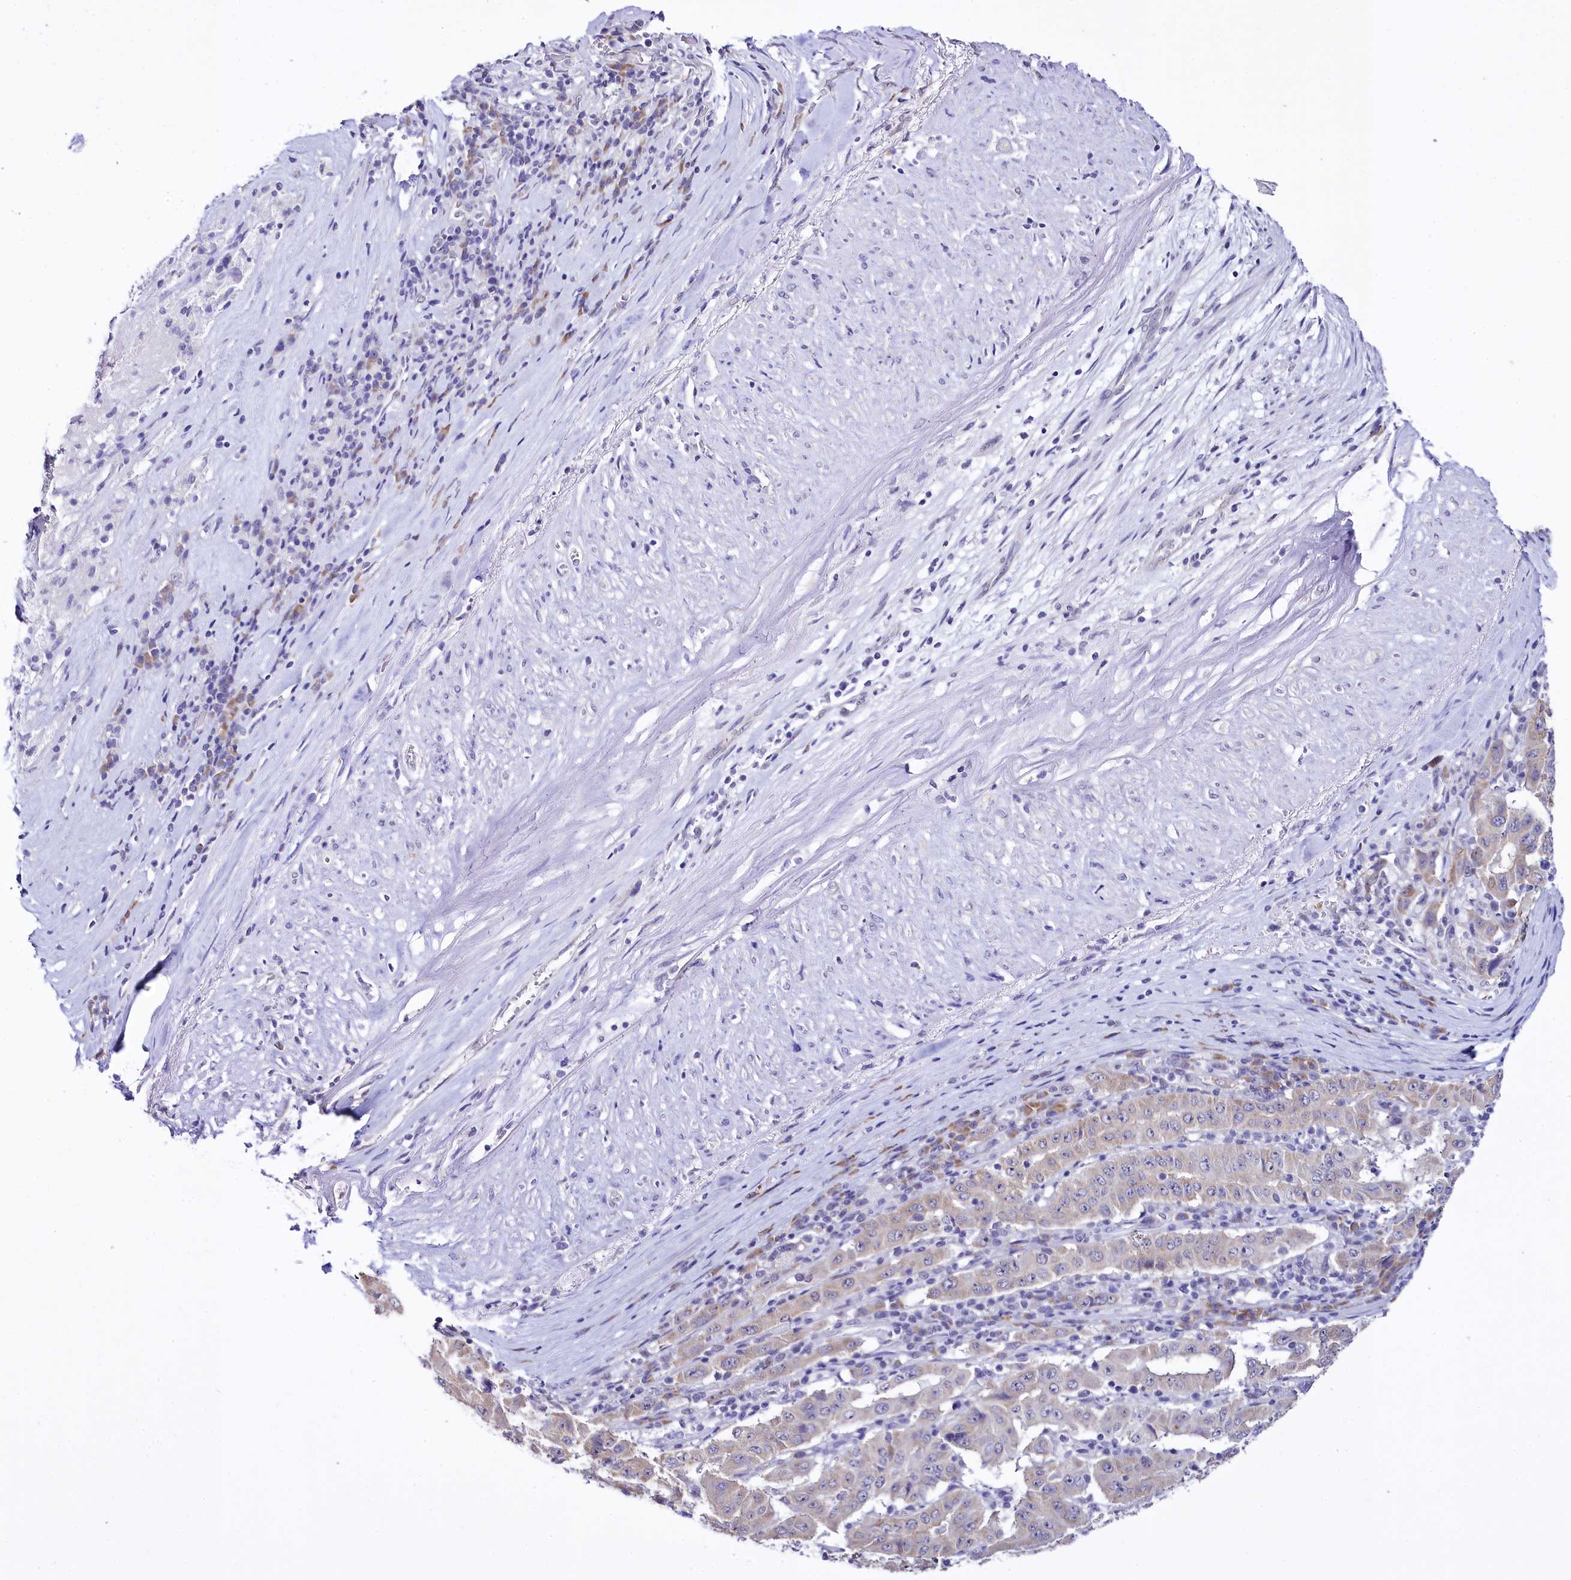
{"staining": {"intensity": "weak", "quantity": "<25%", "location": "cytoplasmic/membranous"}, "tissue": "pancreatic cancer", "cell_type": "Tumor cells", "image_type": "cancer", "snomed": [{"axis": "morphology", "description": "Adenocarcinoma, NOS"}, {"axis": "topography", "description": "Pancreas"}], "caption": "High power microscopy photomicrograph of an immunohistochemistry photomicrograph of pancreatic cancer (adenocarcinoma), revealing no significant positivity in tumor cells.", "gene": "SPATS2", "patient": {"sex": "male", "age": 63}}